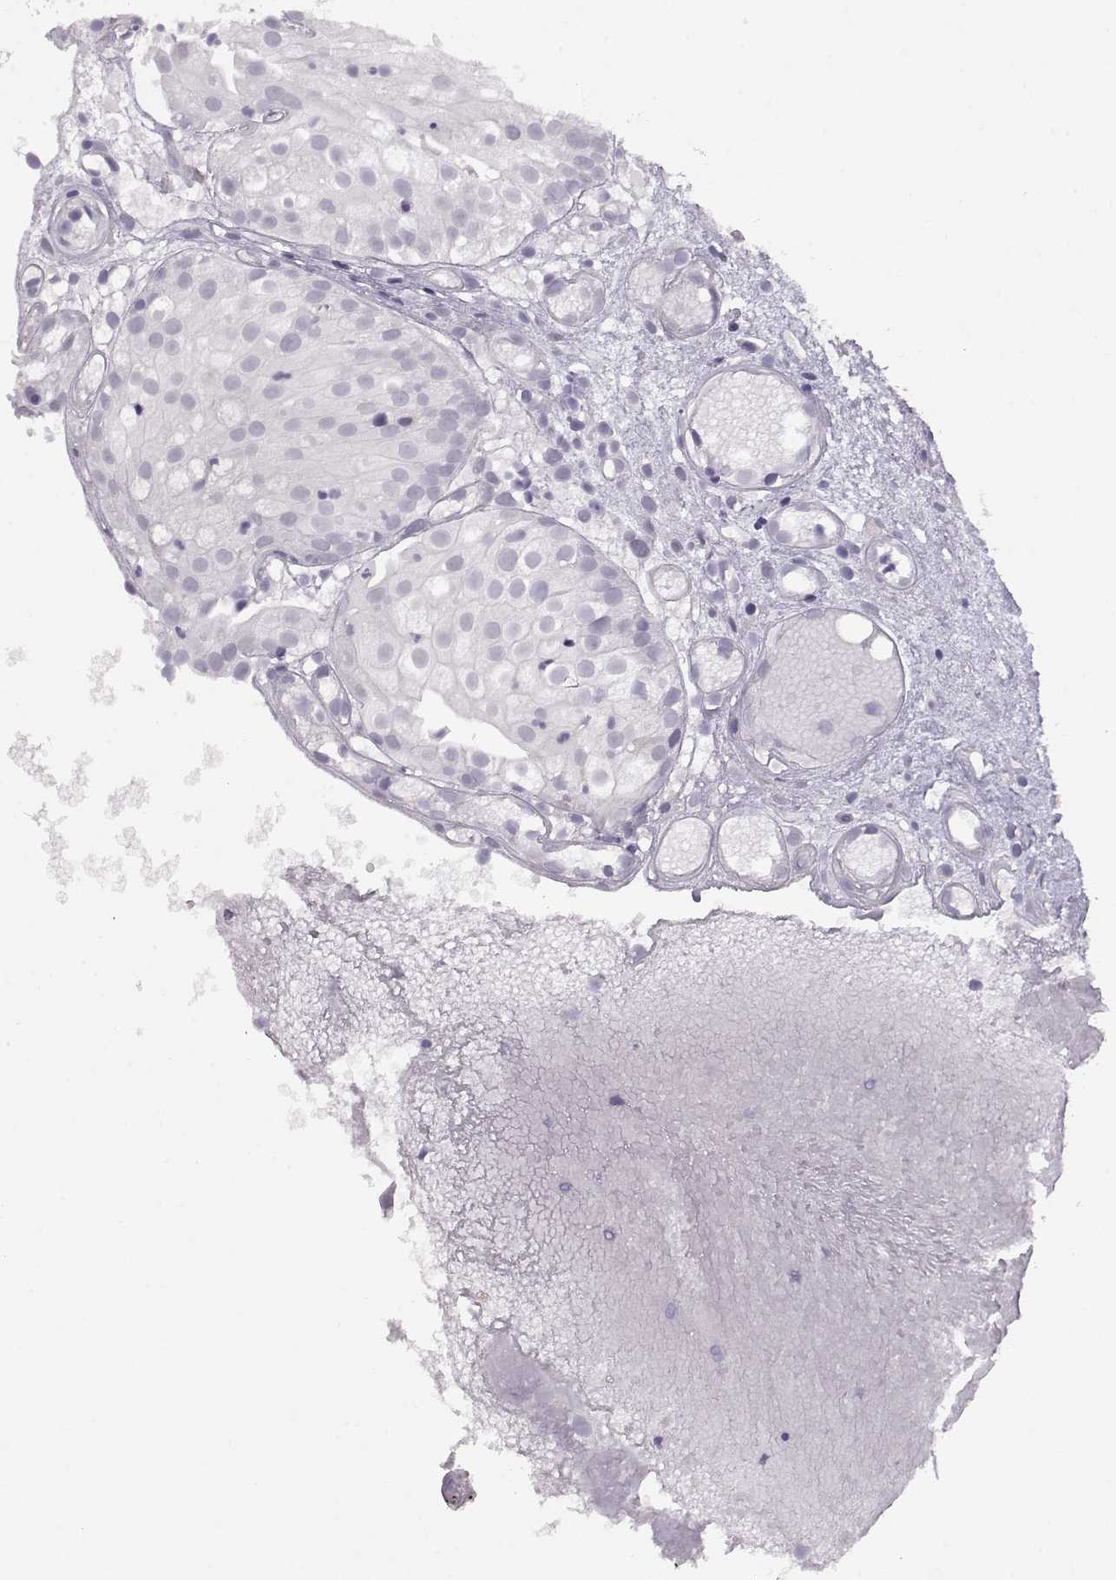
{"staining": {"intensity": "negative", "quantity": "none", "location": "none"}, "tissue": "prostate cancer", "cell_type": "Tumor cells", "image_type": "cancer", "snomed": [{"axis": "morphology", "description": "Adenocarcinoma, High grade"}, {"axis": "topography", "description": "Prostate"}], "caption": "IHC of human prostate adenocarcinoma (high-grade) displays no staining in tumor cells. (Stains: DAB IHC with hematoxylin counter stain, Microscopy: brightfield microscopy at high magnification).", "gene": "IMPG1", "patient": {"sex": "male", "age": 79}}